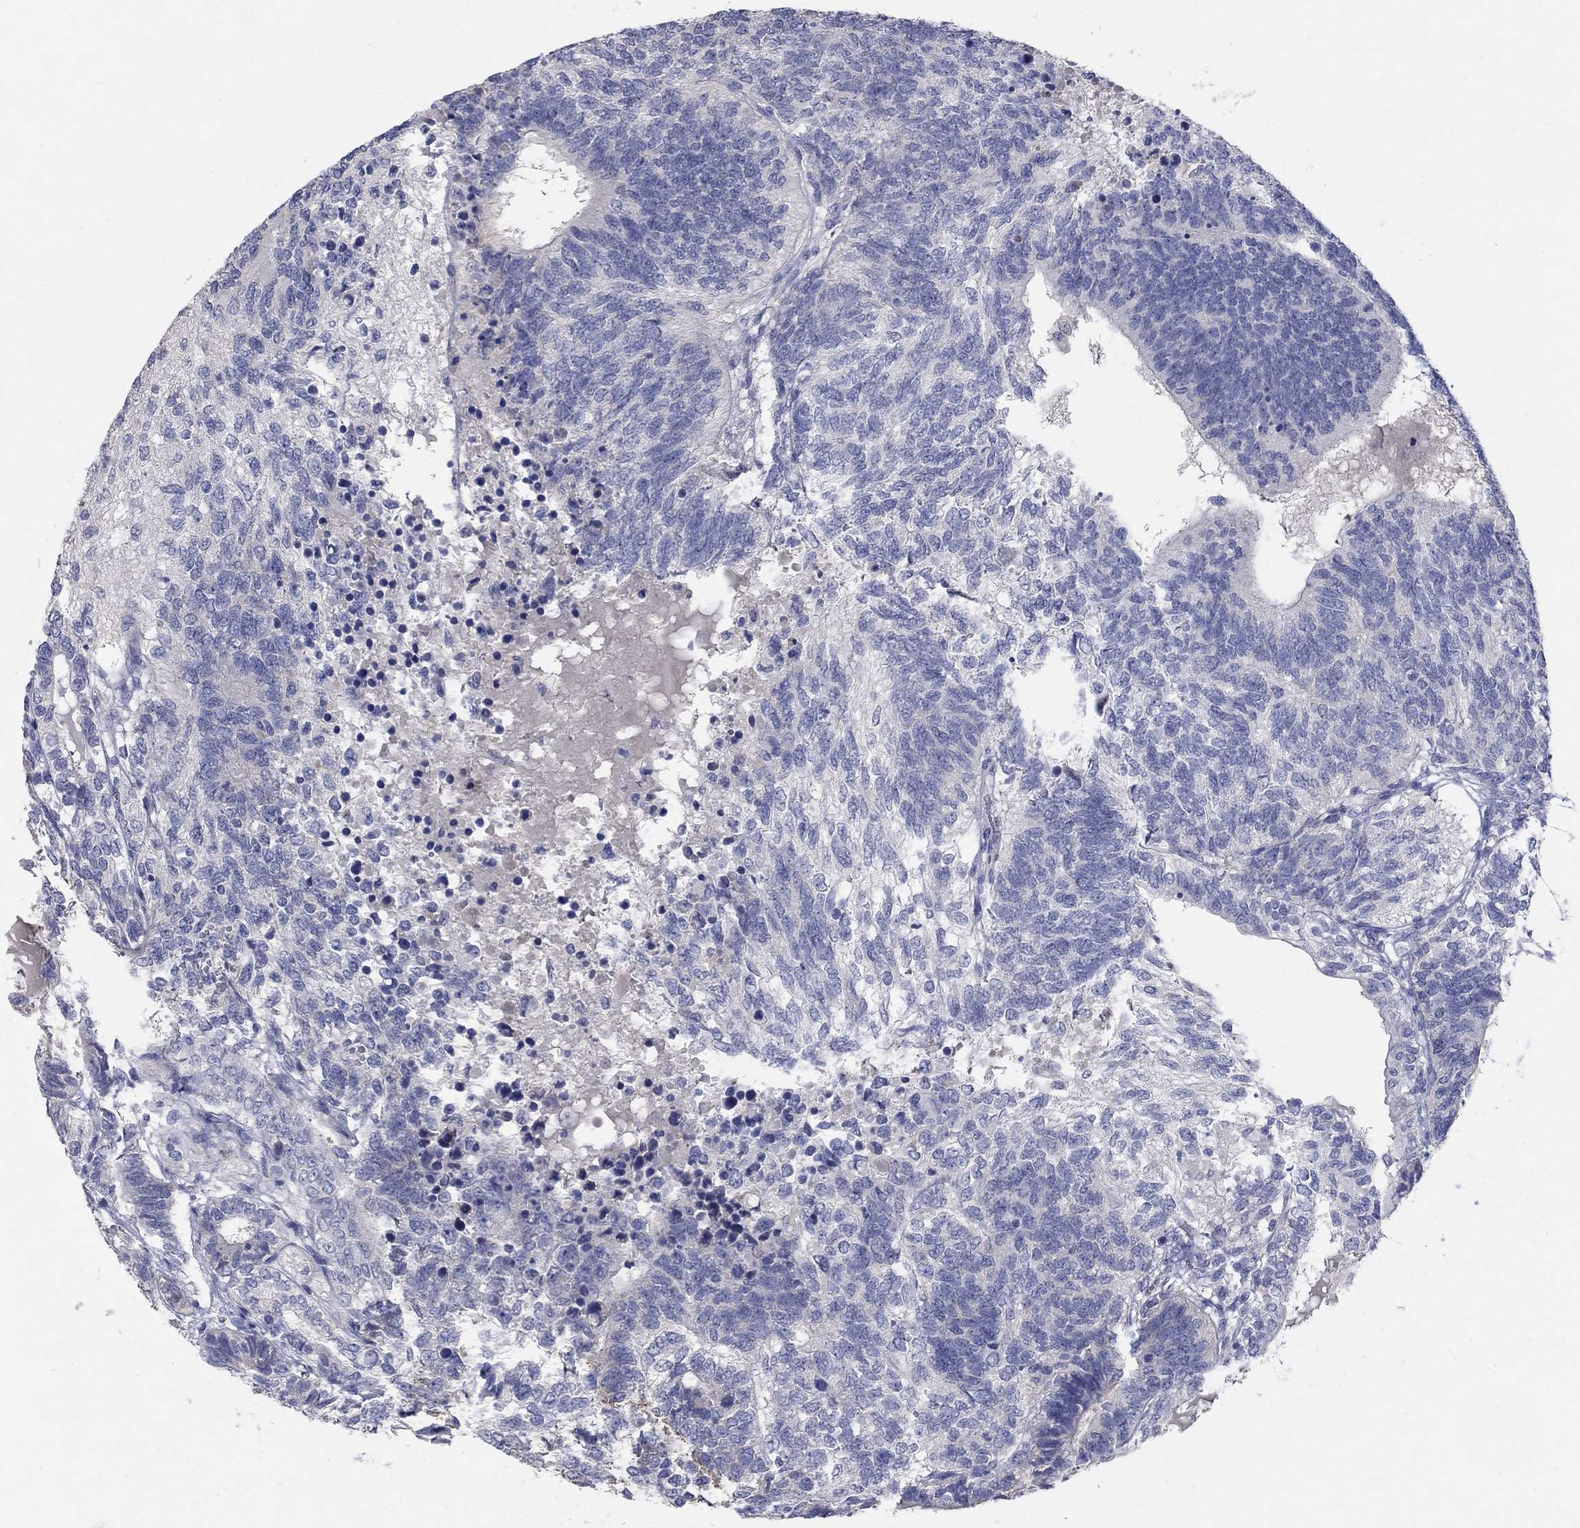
{"staining": {"intensity": "negative", "quantity": "none", "location": "none"}, "tissue": "testis cancer", "cell_type": "Tumor cells", "image_type": "cancer", "snomed": [{"axis": "morphology", "description": "Seminoma, NOS"}, {"axis": "morphology", "description": "Carcinoma, Embryonal, NOS"}, {"axis": "topography", "description": "Testis"}], "caption": "Photomicrograph shows no protein positivity in tumor cells of seminoma (testis) tissue. Brightfield microscopy of immunohistochemistry stained with DAB (3,3'-diaminobenzidine) (brown) and hematoxylin (blue), captured at high magnification.", "gene": "TMEM249", "patient": {"sex": "male", "age": 41}}